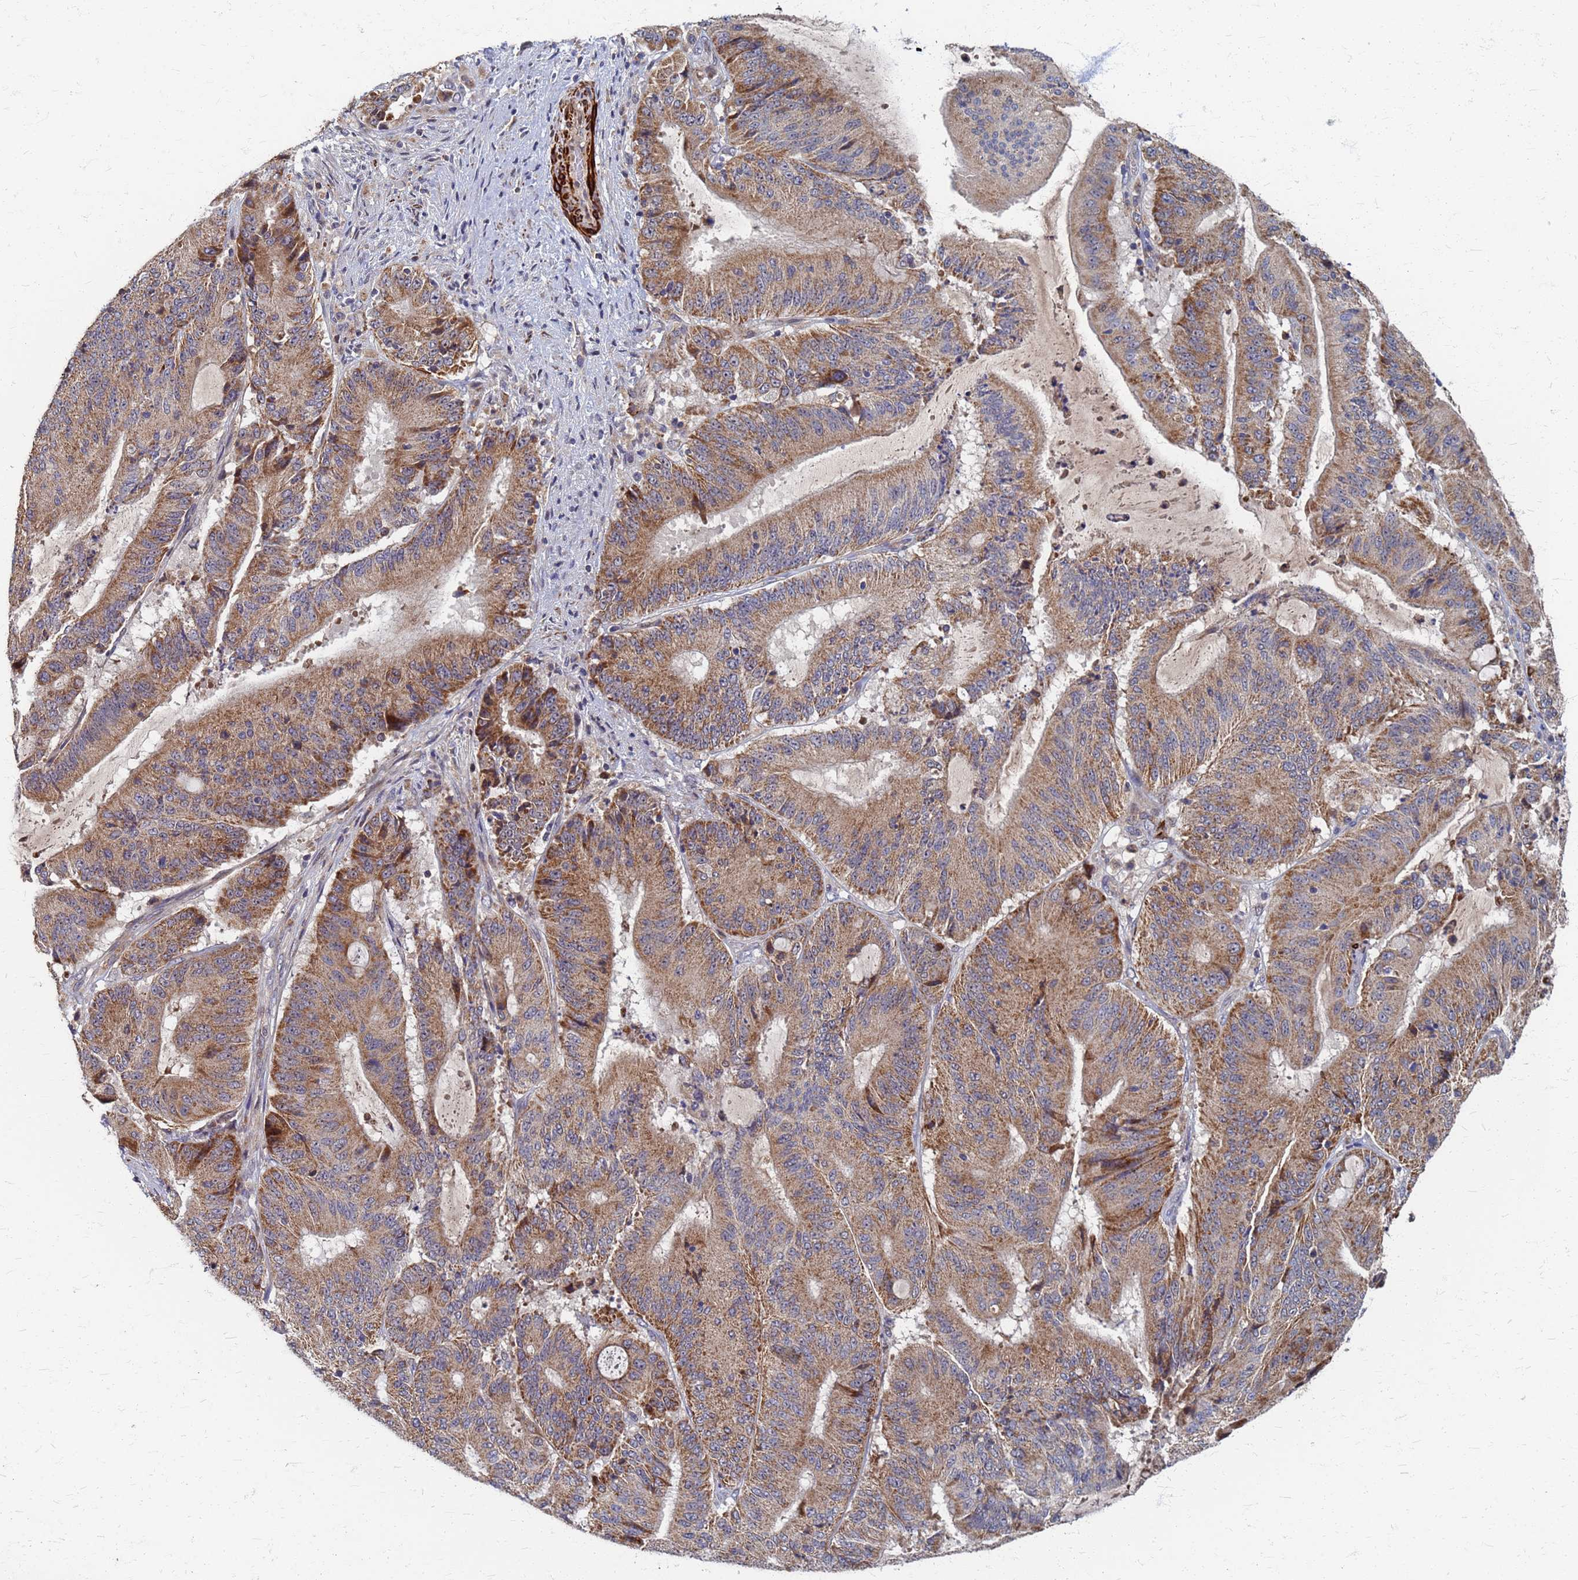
{"staining": {"intensity": "moderate", "quantity": ">75%", "location": "cytoplasmic/membranous"}, "tissue": "liver cancer", "cell_type": "Tumor cells", "image_type": "cancer", "snomed": [{"axis": "morphology", "description": "Normal tissue, NOS"}, {"axis": "morphology", "description": "Cholangiocarcinoma"}, {"axis": "topography", "description": "Liver"}, {"axis": "topography", "description": "Peripheral nerve tissue"}], "caption": "Immunohistochemistry micrograph of liver cancer stained for a protein (brown), which demonstrates medium levels of moderate cytoplasmic/membranous positivity in approximately >75% of tumor cells.", "gene": "ATPAF1", "patient": {"sex": "female", "age": 73}}